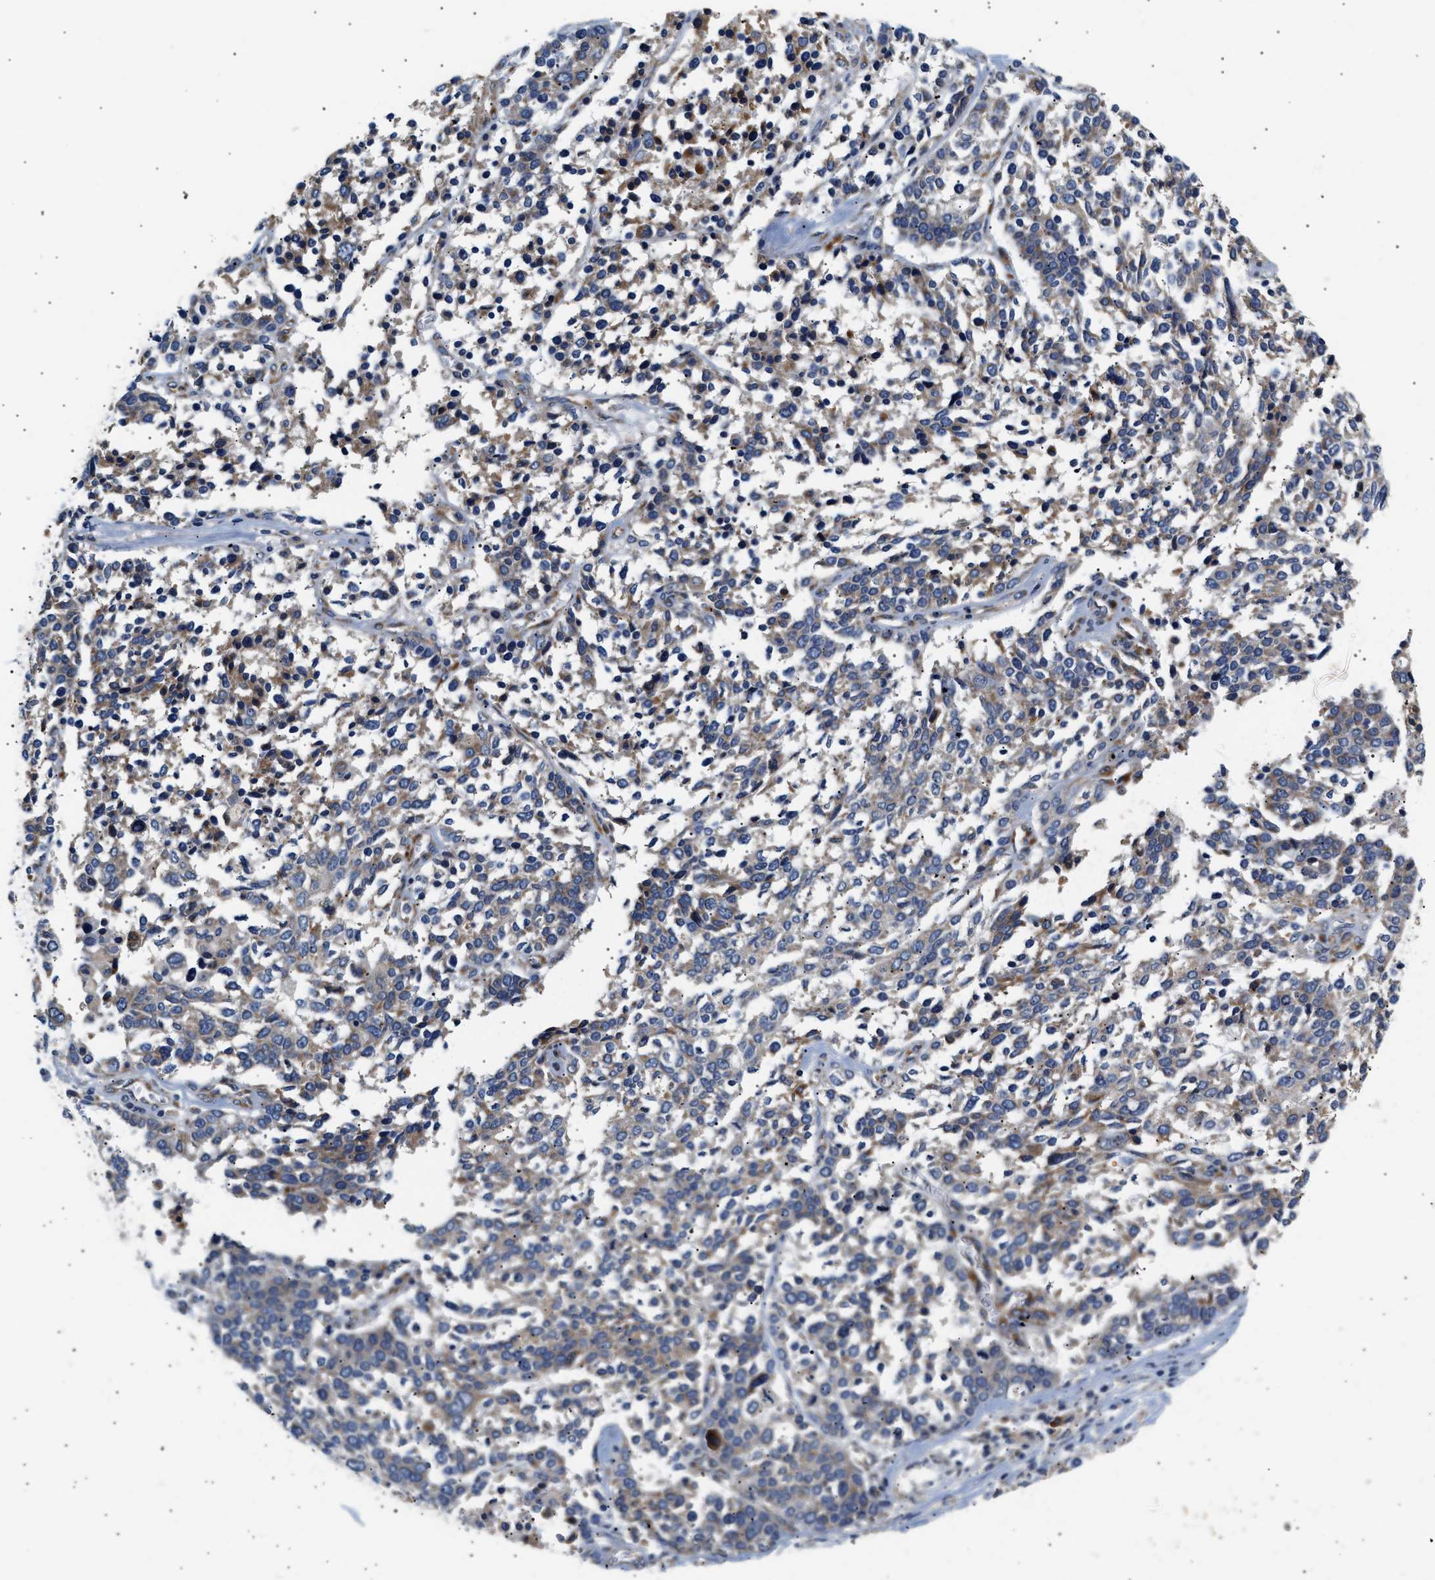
{"staining": {"intensity": "weak", "quantity": ">75%", "location": "cytoplasmic/membranous"}, "tissue": "ovarian cancer", "cell_type": "Tumor cells", "image_type": "cancer", "snomed": [{"axis": "morphology", "description": "Cystadenocarcinoma, serous, NOS"}, {"axis": "topography", "description": "Ovary"}], "caption": "Weak cytoplasmic/membranous protein positivity is appreciated in approximately >75% of tumor cells in ovarian cancer. (brown staining indicates protein expression, while blue staining denotes nuclei).", "gene": "IFT74", "patient": {"sex": "female", "age": 44}}